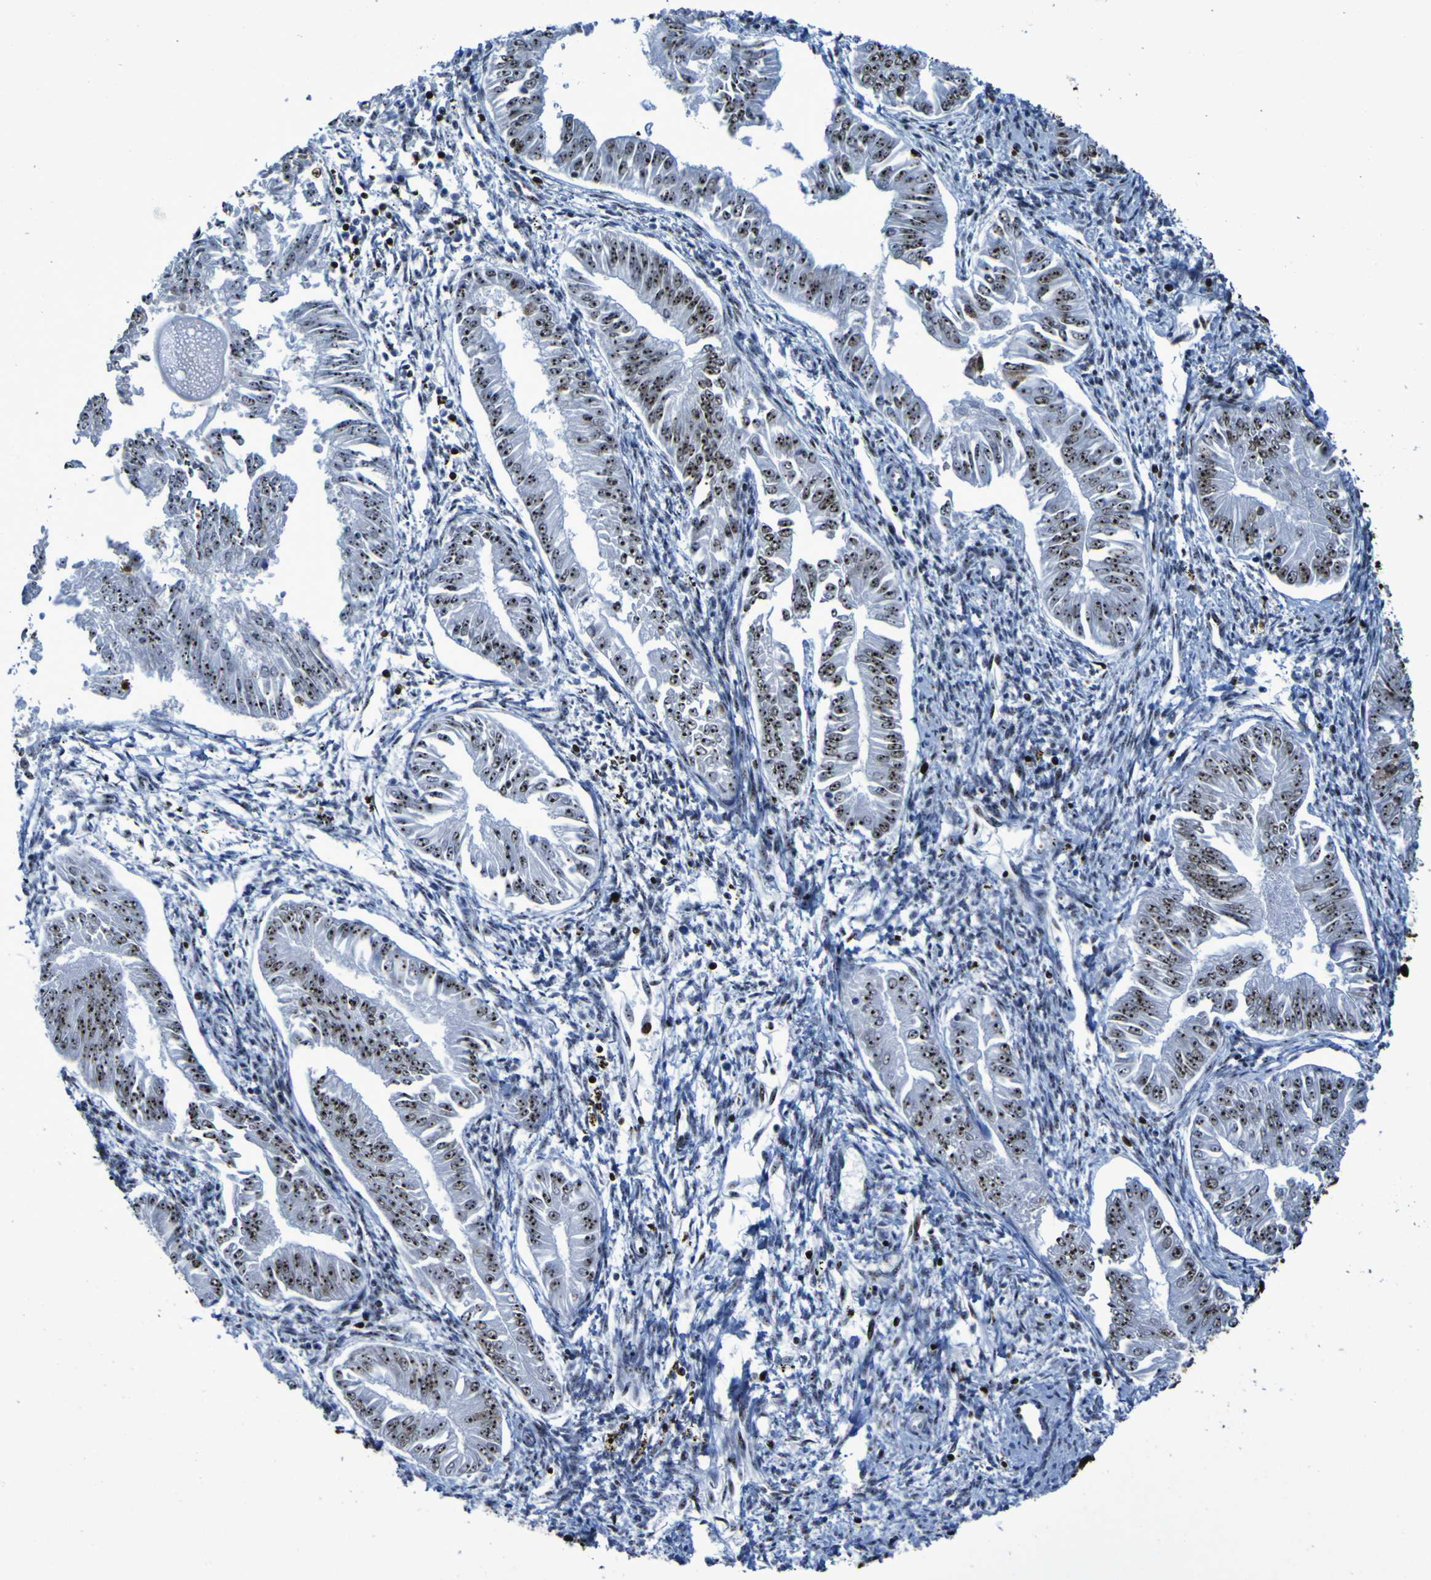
{"staining": {"intensity": "strong", "quantity": ">75%", "location": "nuclear"}, "tissue": "endometrial cancer", "cell_type": "Tumor cells", "image_type": "cancer", "snomed": [{"axis": "morphology", "description": "Adenocarcinoma, NOS"}, {"axis": "topography", "description": "Endometrium"}], "caption": "The image reveals immunohistochemical staining of adenocarcinoma (endometrial). There is strong nuclear staining is seen in about >75% of tumor cells. Nuclei are stained in blue.", "gene": "NPM1", "patient": {"sex": "female", "age": 53}}